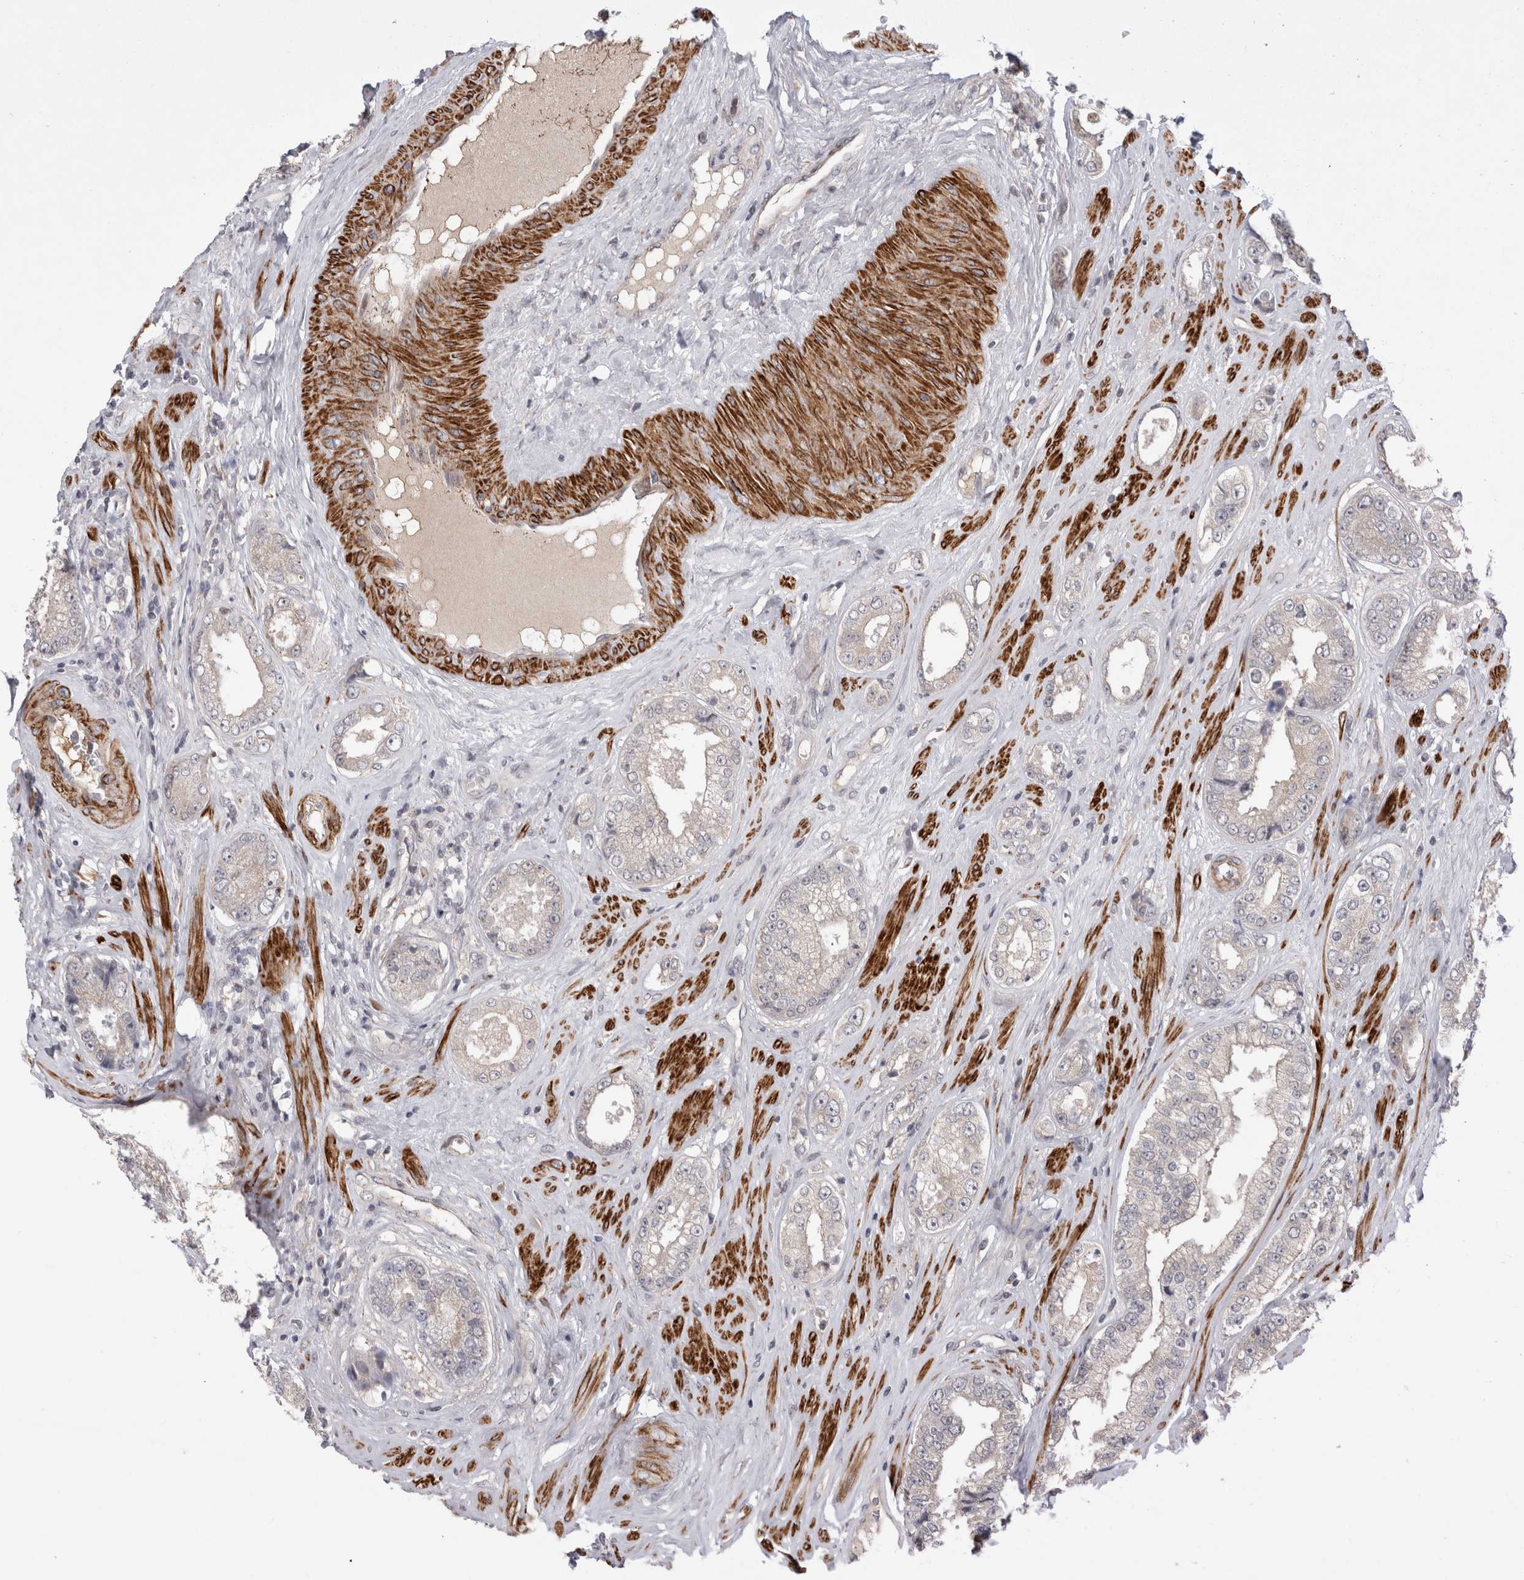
{"staining": {"intensity": "negative", "quantity": "none", "location": "none"}, "tissue": "prostate cancer", "cell_type": "Tumor cells", "image_type": "cancer", "snomed": [{"axis": "morphology", "description": "Adenocarcinoma, High grade"}, {"axis": "topography", "description": "Prostate"}], "caption": "Human prostate cancer stained for a protein using IHC exhibits no expression in tumor cells.", "gene": "ZNF318", "patient": {"sex": "male", "age": 61}}